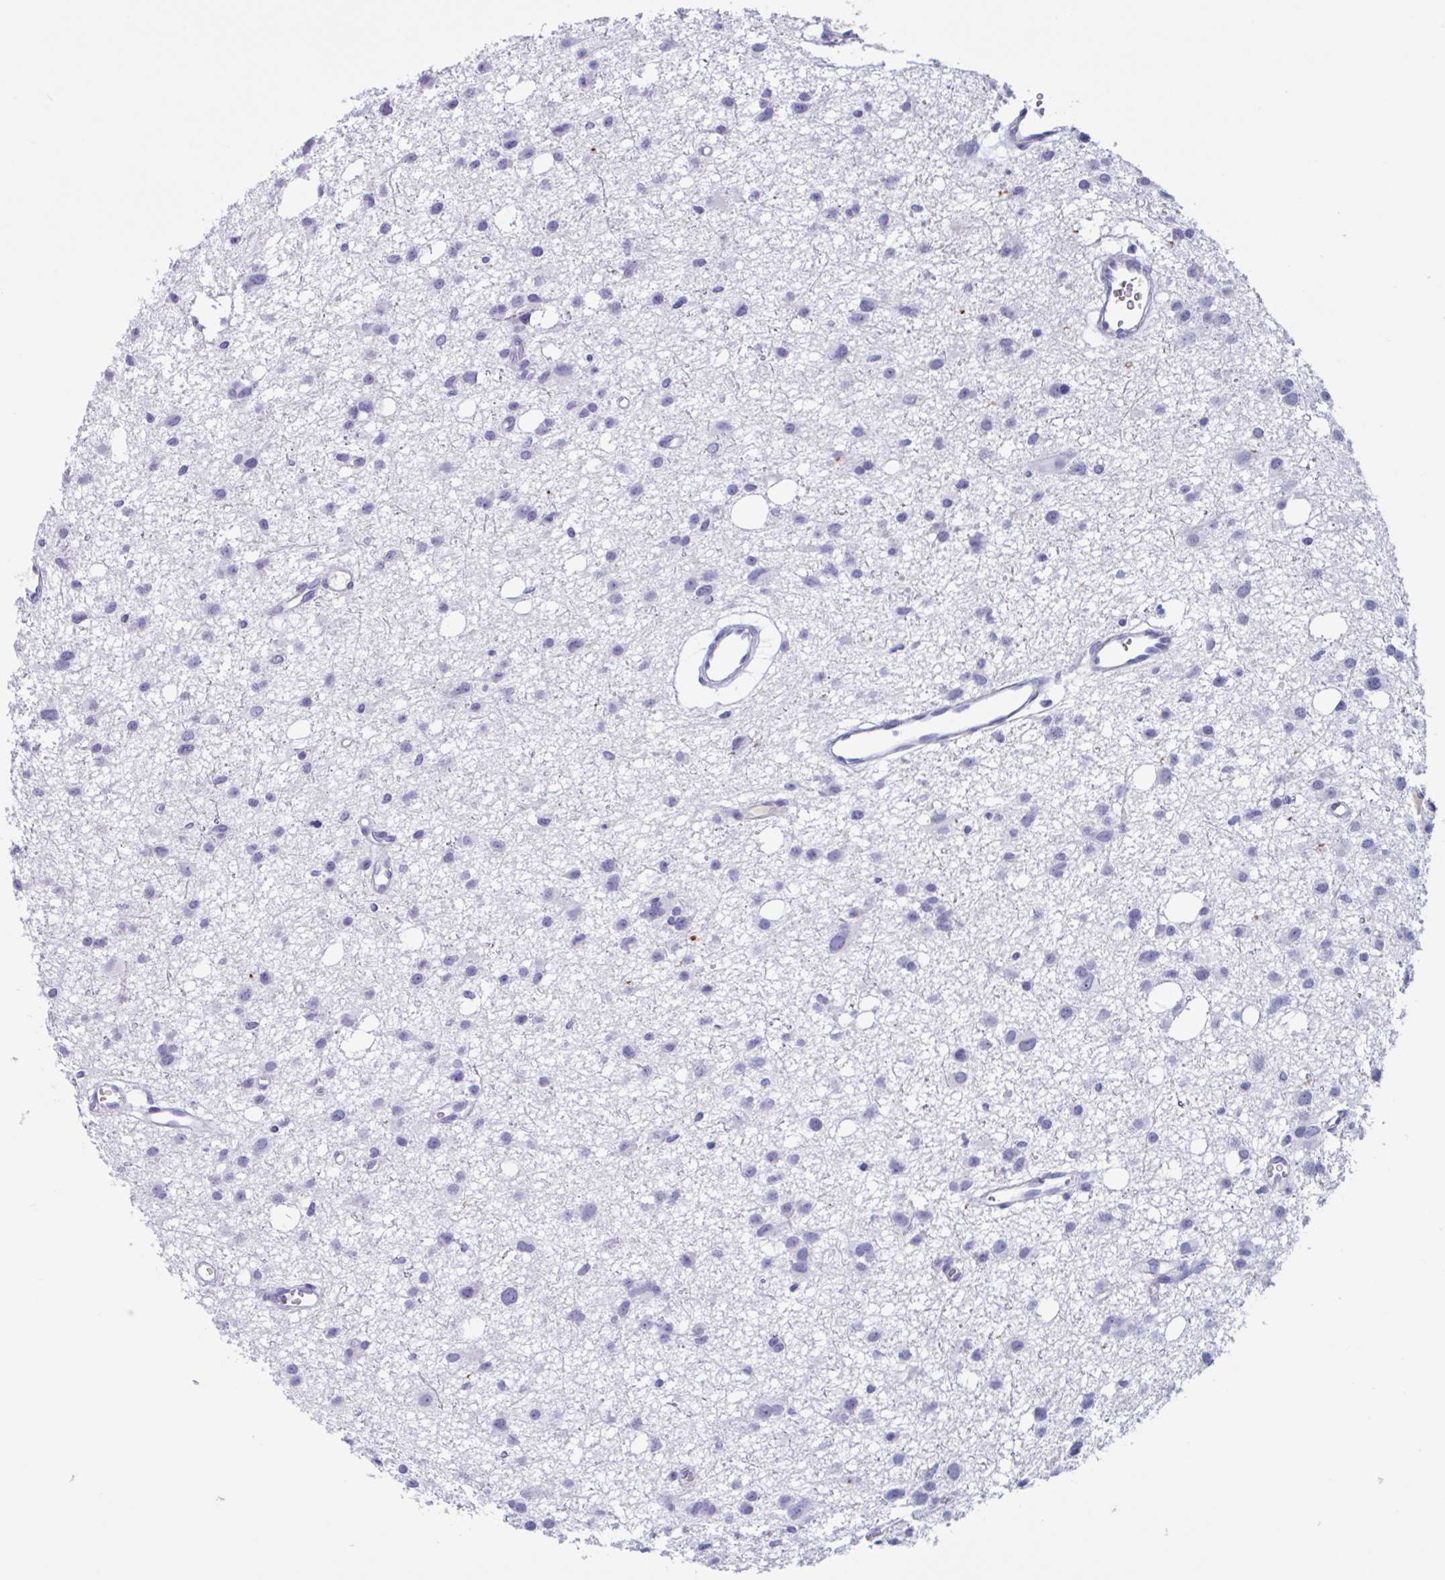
{"staining": {"intensity": "negative", "quantity": "none", "location": "none"}, "tissue": "glioma", "cell_type": "Tumor cells", "image_type": "cancer", "snomed": [{"axis": "morphology", "description": "Glioma, malignant, High grade"}, {"axis": "topography", "description": "Brain"}], "caption": "A photomicrograph of human malignant glioma (high-grade) is negative for staining in tumor cells.", "gene": "MS4A14", "patient": {"sex": "male", "age": 23}}